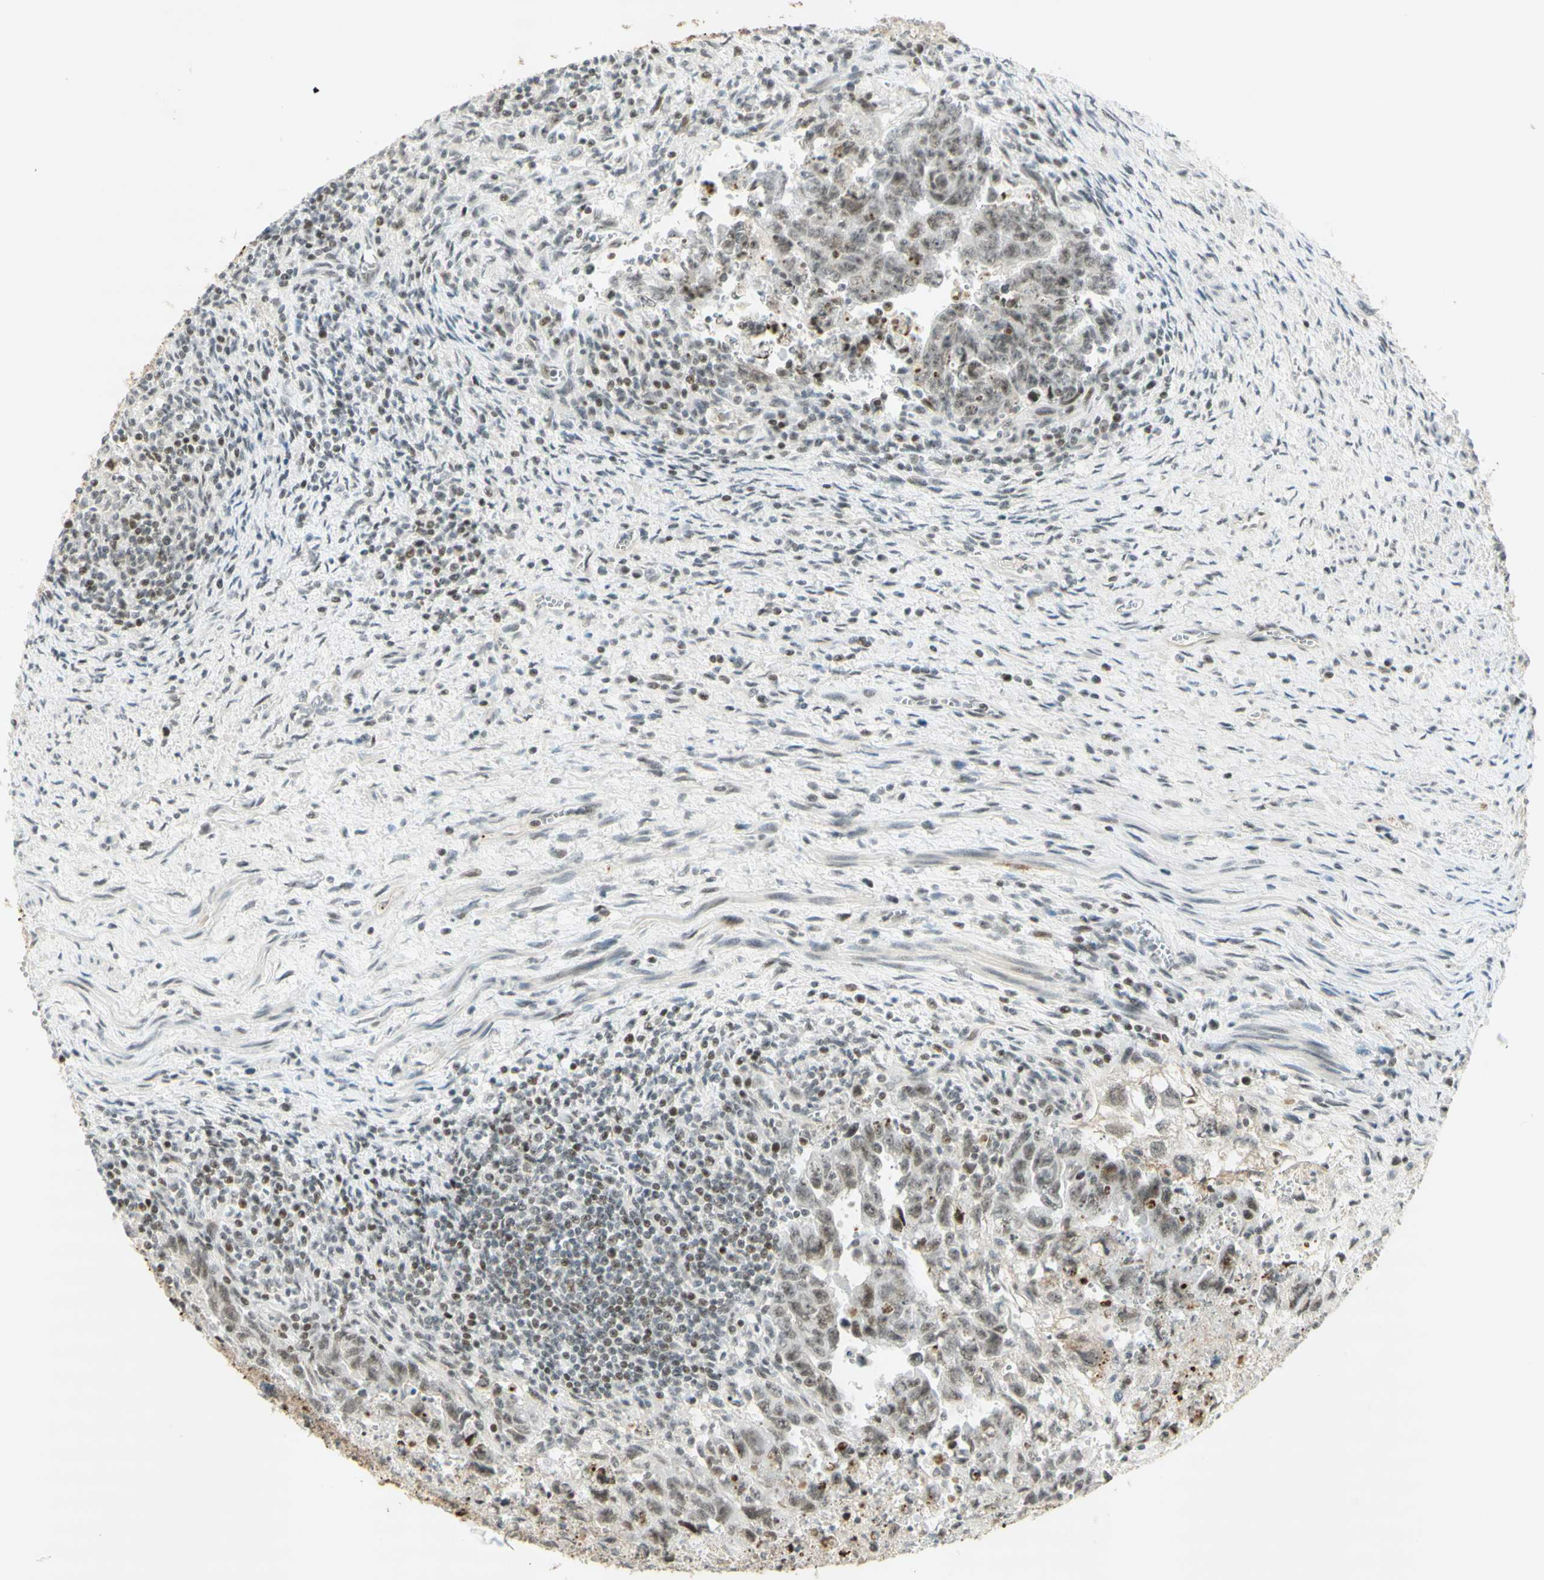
{"staining": {"intensity": "moderate", "quantity": "25%-75%", "location": "nuclear"}, "tissue": "testis cancer", "cell_type": "Tumor cells", "image_type": "cancer", "snomed": [{"axis": "morphology", "description": "Carcinoma, Embryonal, NOS"}, {"axis": "topography", "description": "Testis"}], "caption": "Immunohistochemistry of human testis cancer demonstrates medium levels of moderate nuclear staining in about 25%-75% of tumor cells.", "gene": "IRF1", "patient": {"sex": "male", "age": 28}}